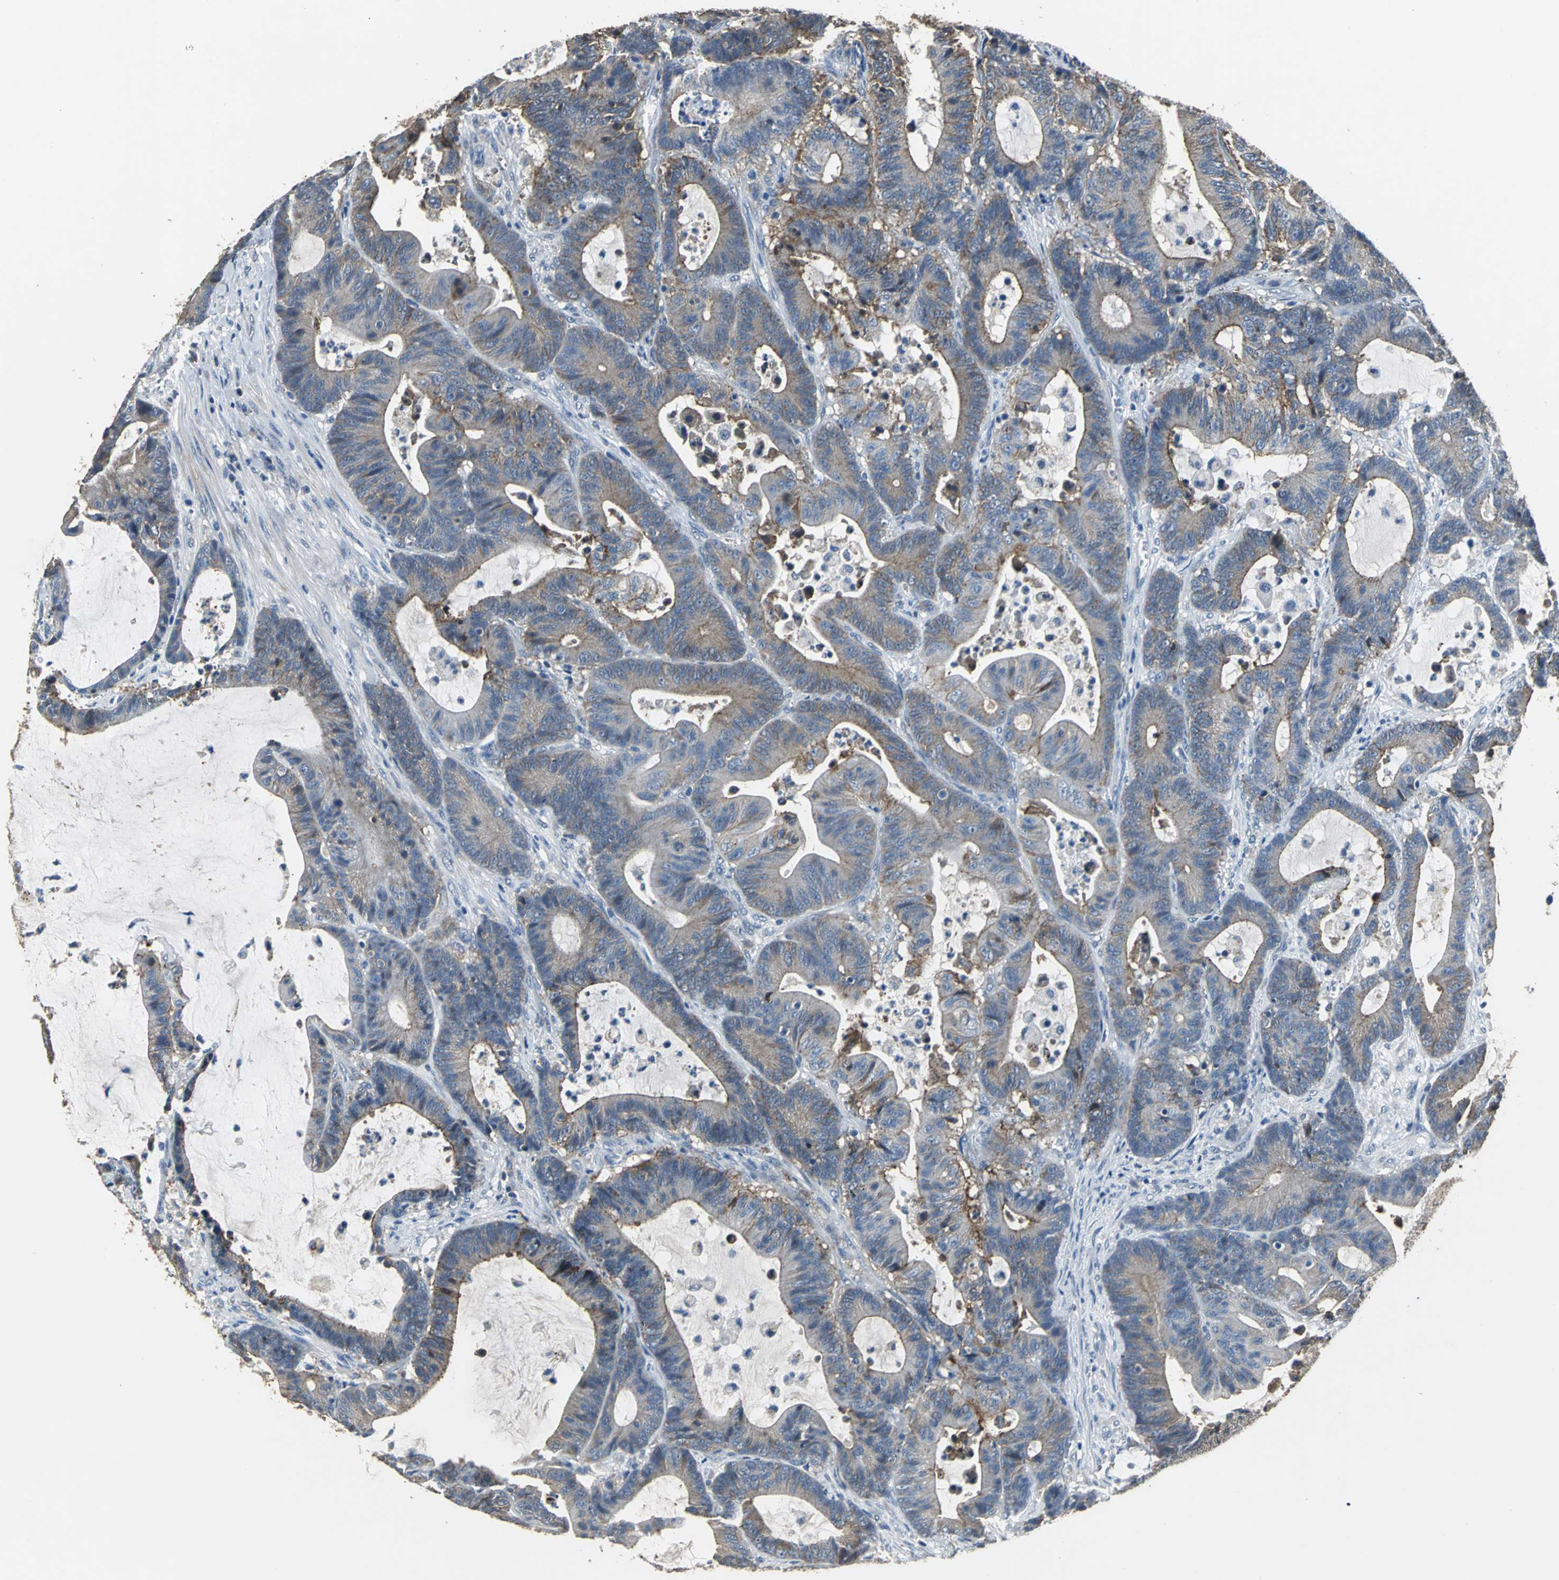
{"staining": {"intensity": "moderate", "quantity": ">75%", "location": "cytoplasmic/membranous"}, "tissue": "colorectal cancer", "cell_type": "Tumor cells", "image_type": "cancer", "snomed": [{"axis": "morphology", "description": "Adenocarcinoma, NOS"}, {"axis": "topography", "description": "Colon"}], "caption": "A micrograph of human colorectal adenocarcinoma stained for a protein reveals moderate cytoplasmic/membranous brown staining in tumor cells. The protein is stained brown, and the nuclei are stained in blue (DAB (3,3'-diaminobenzidine) IHC with brightfield microscopy, high magnification).", "gene": "OCLN", "patient": {"sex": "female", "age": 84}}